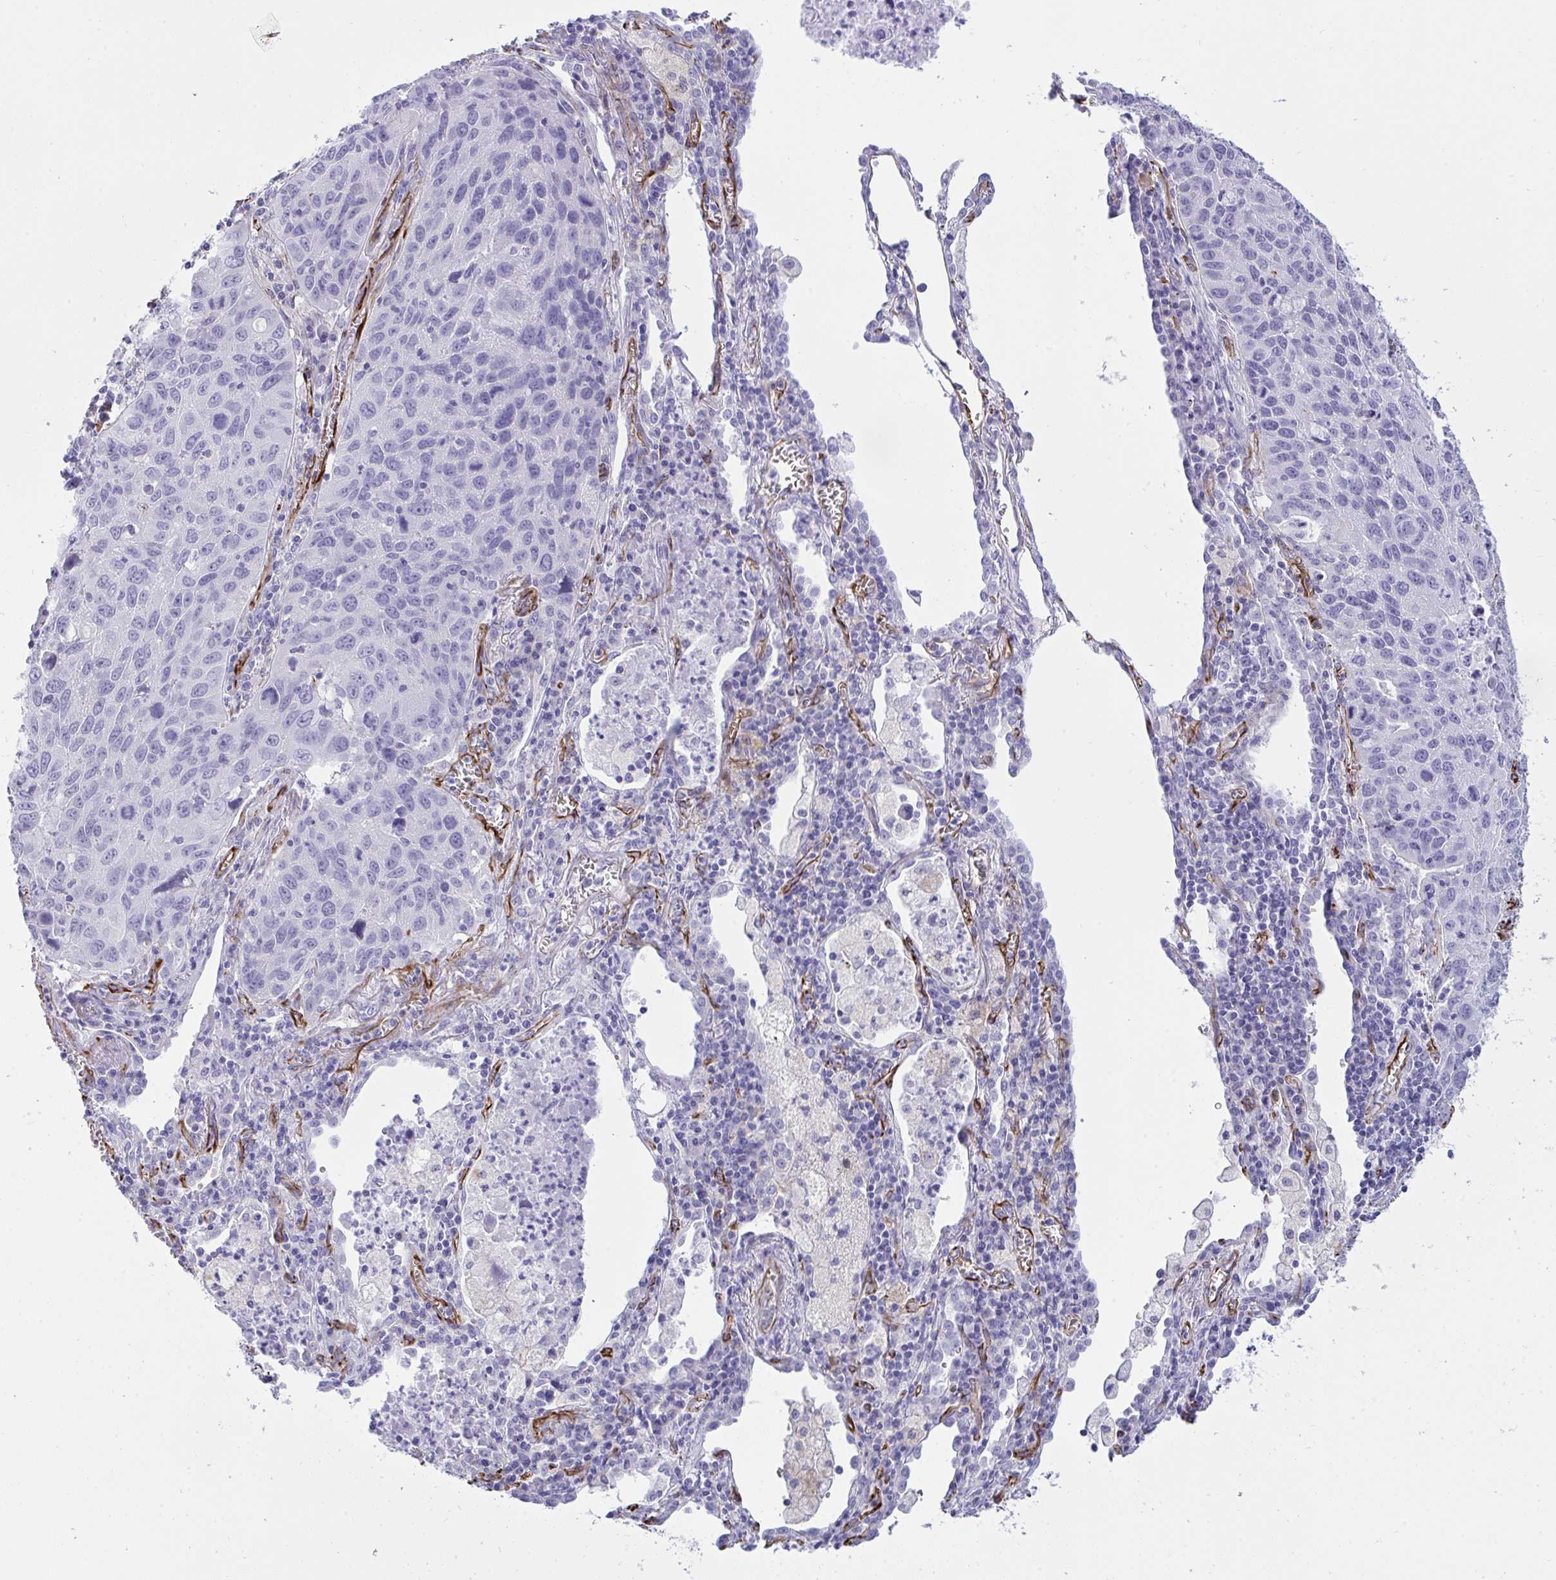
{"staining": {"intensity": "negative", "quantity": "none", "location": "none"}, "tissue": "lung cancer", "cell_type": "Tumor cells", "image_type": "cancer", "snomed": [{"axis": "morphology", "description": "Squamous cell carcinoma, NOS"}, {"axis": "topography", "description": "Lung"}], "caption": "High power microscopy histopathology image of an IHC photomicrograph of lung cancer, revealing no significant expression in tumor cells.", "gene": "SLC35B1", "patient": {"sex": "female", "age": 61}}